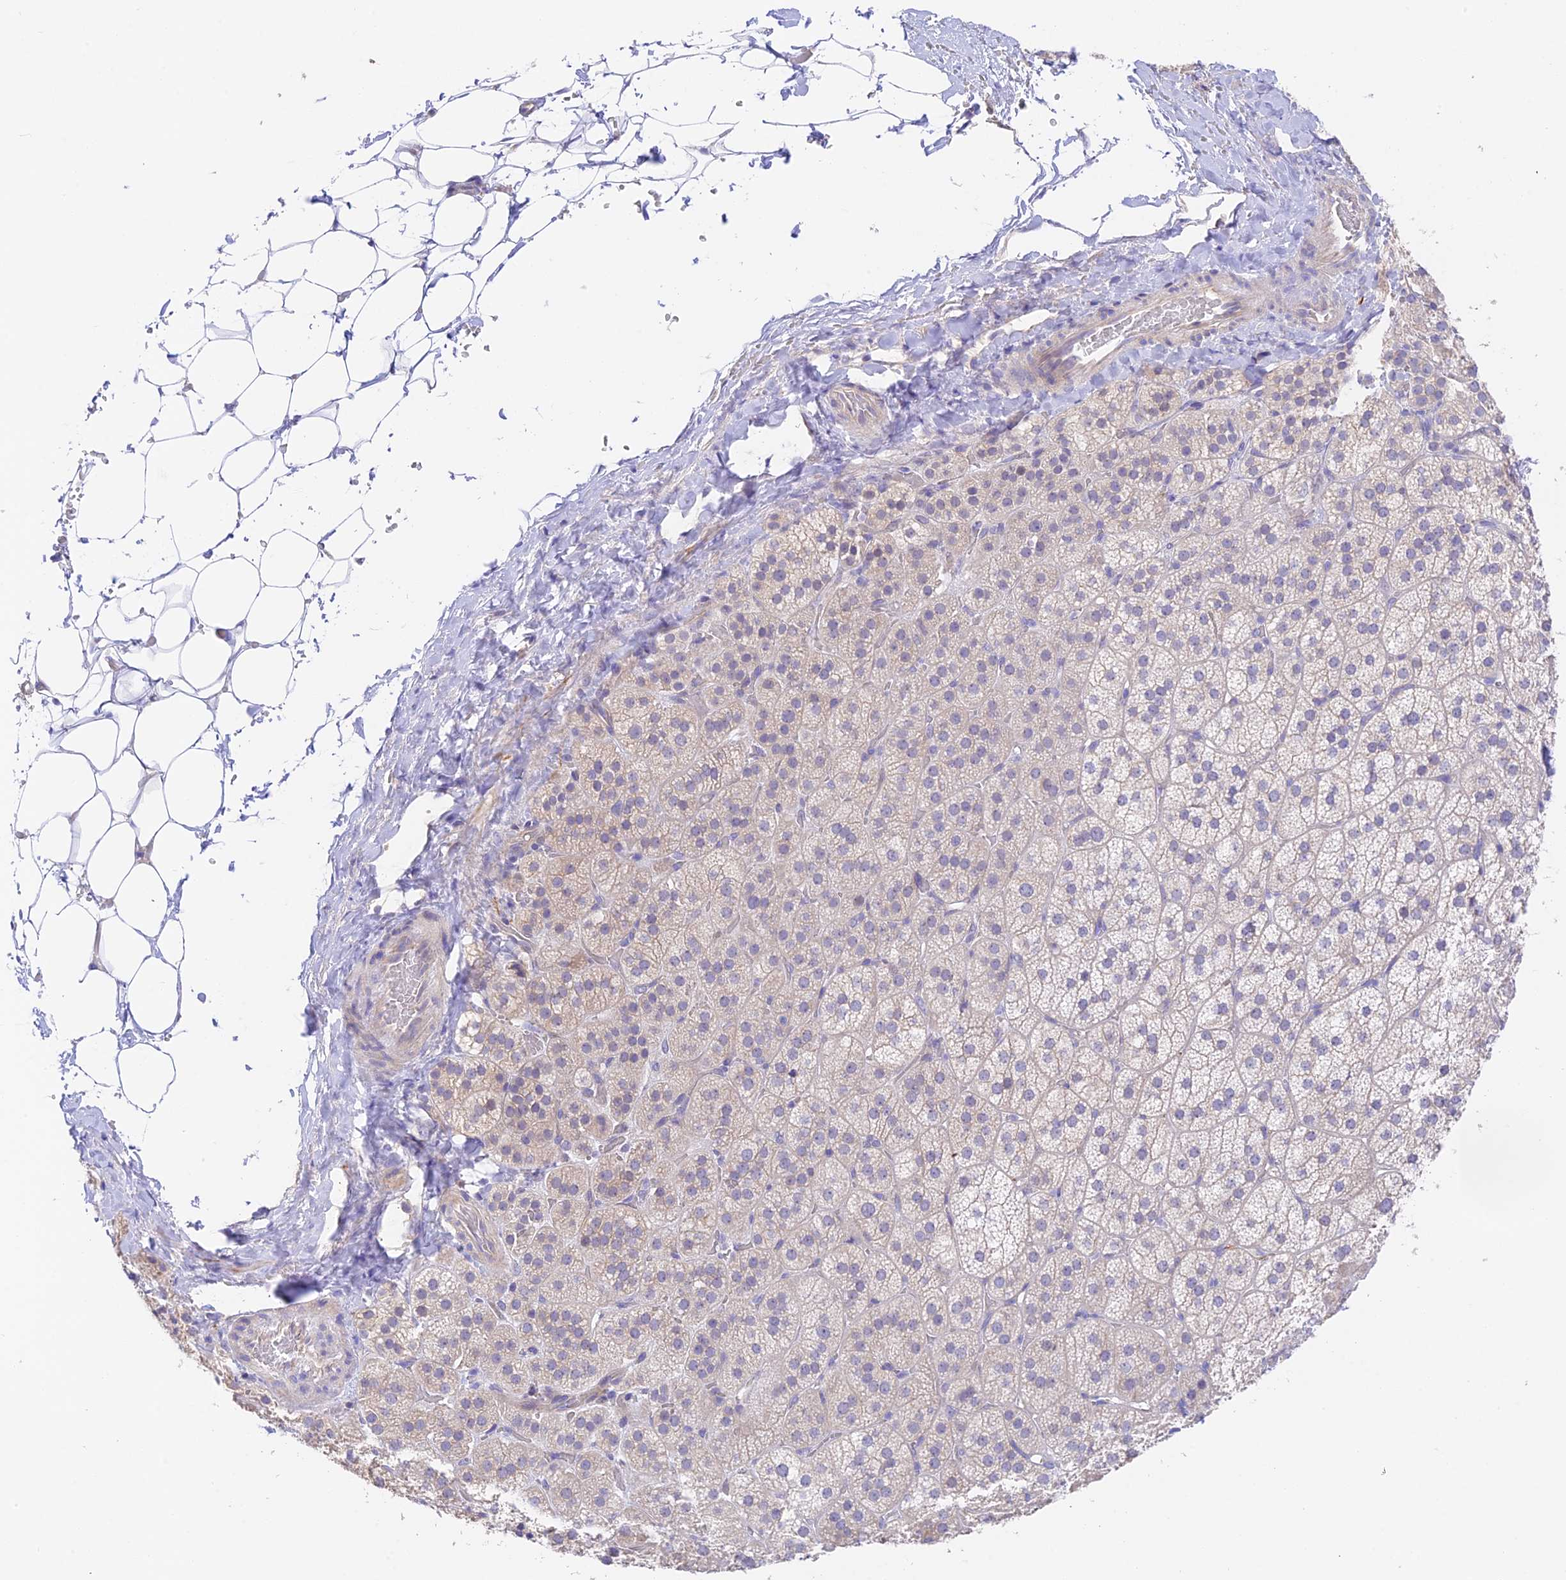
{"staining": {"intensity": "negative", "quantity": "none", "location": "none"}, "tissue": "adrenal gland", "cell_type": "Glandular cells", "image_type": "normal", "snomed": [{"axis": "morphology", "description": "Normal tissue, NOS"}, {"axis": "topography", "description": "Adrenal gland"}], "caption": "Protein analysis of unremarkable adrenal gland reveals no significant staining in glandular cells.", "gene": "CAMSAP3", "patient": {"sex": "female", "age": 44}}